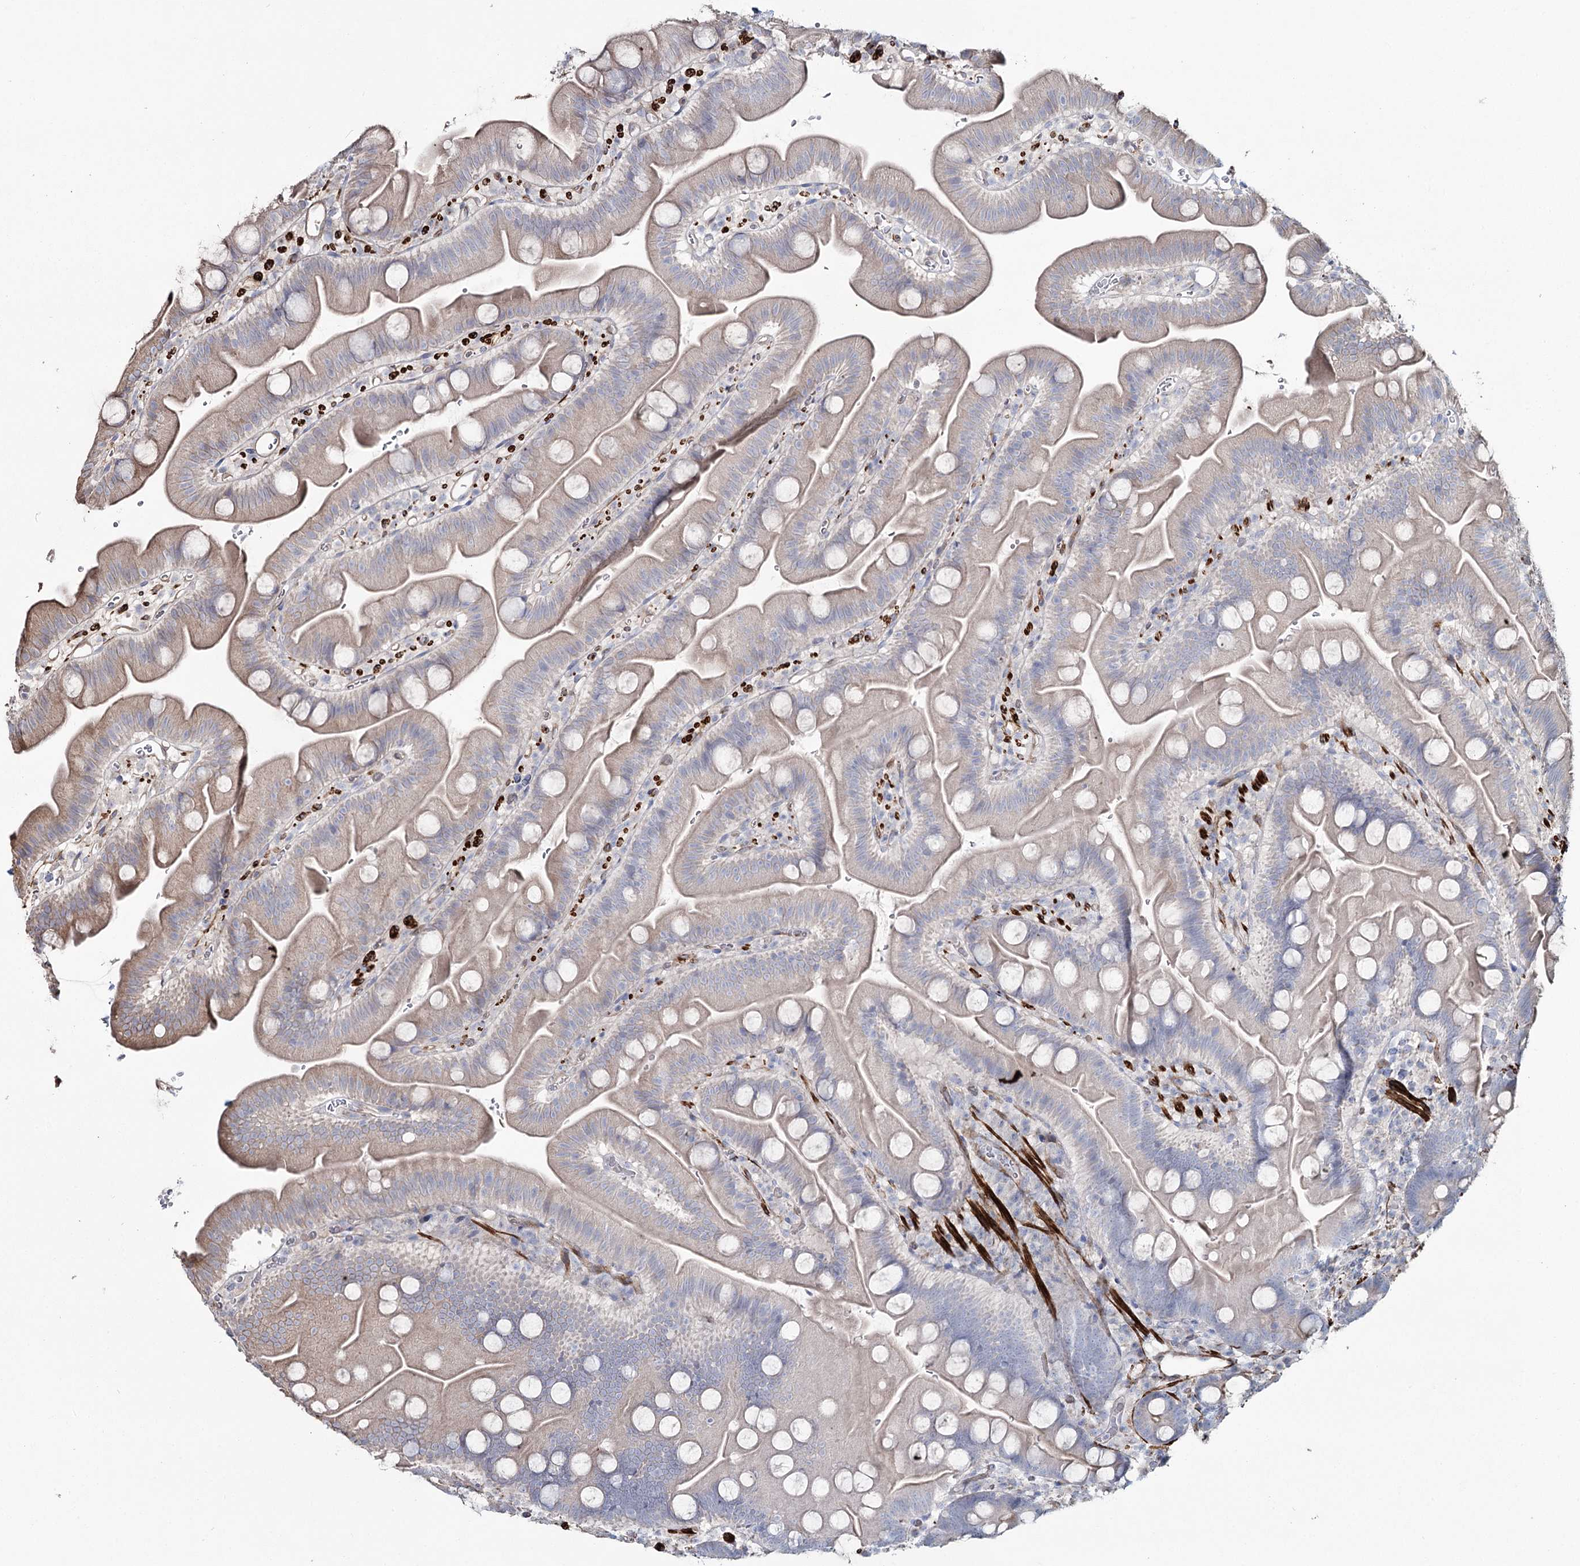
{"staining": {"intensity": "negative", "quantity": "none", "location": "none"}, "tissue": "small intestine", "cell_type": "Glandular cells", "image_type": "normal", "snomed": [{"axis": "morphology", "description": "Normal tissue, NOS"}, {"axis": "topography", "description": "Small intestine"}], "caption": "High power microscopy image of an IHC micrograph of unremarkable small intestine, revealing no significant expression in glandular cells.", "gene": "SUMF1", "patient": {"sex": "female", "age": 68}}